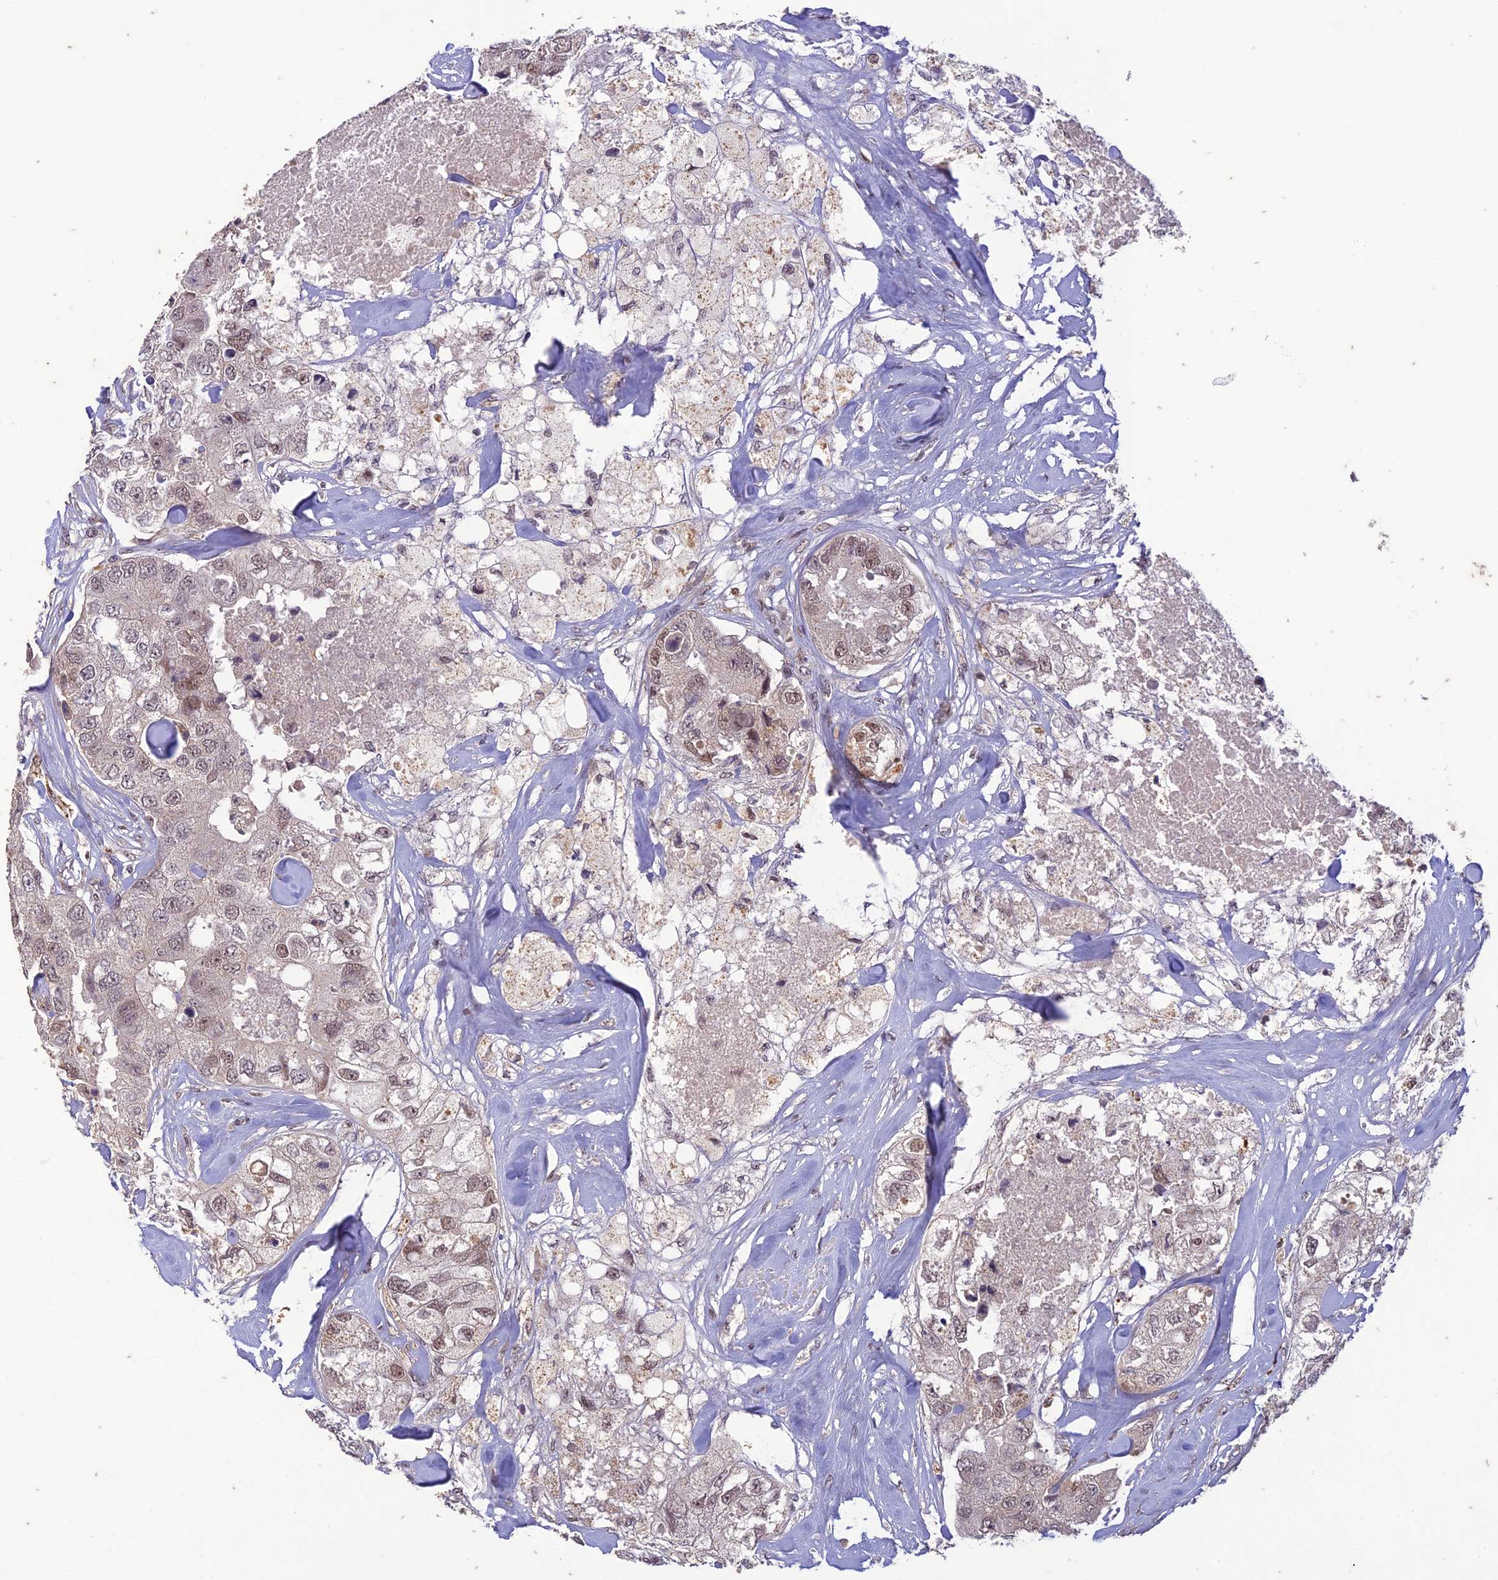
{"staining": {"intensity": "weak", "quantity": ">75%", "location": "nuclear"}, "tissue": "breast cancer", "cell_type": "Tumor cells", "image_type": "cancer", "snomed": [{"axis": "morphology", "description": "Duct carcinoma"}, {"axis": "topography", "description": "Breast"}], "caption": "IHC (DAB (3,3'-diaminobenzidine)) staining of breast infiltrating ductal carcinoma shows weak nuclear protein expression in about >75% of tumor cells.", "gene": "POP4", "patient": {"sex": "female", "age": 62}}